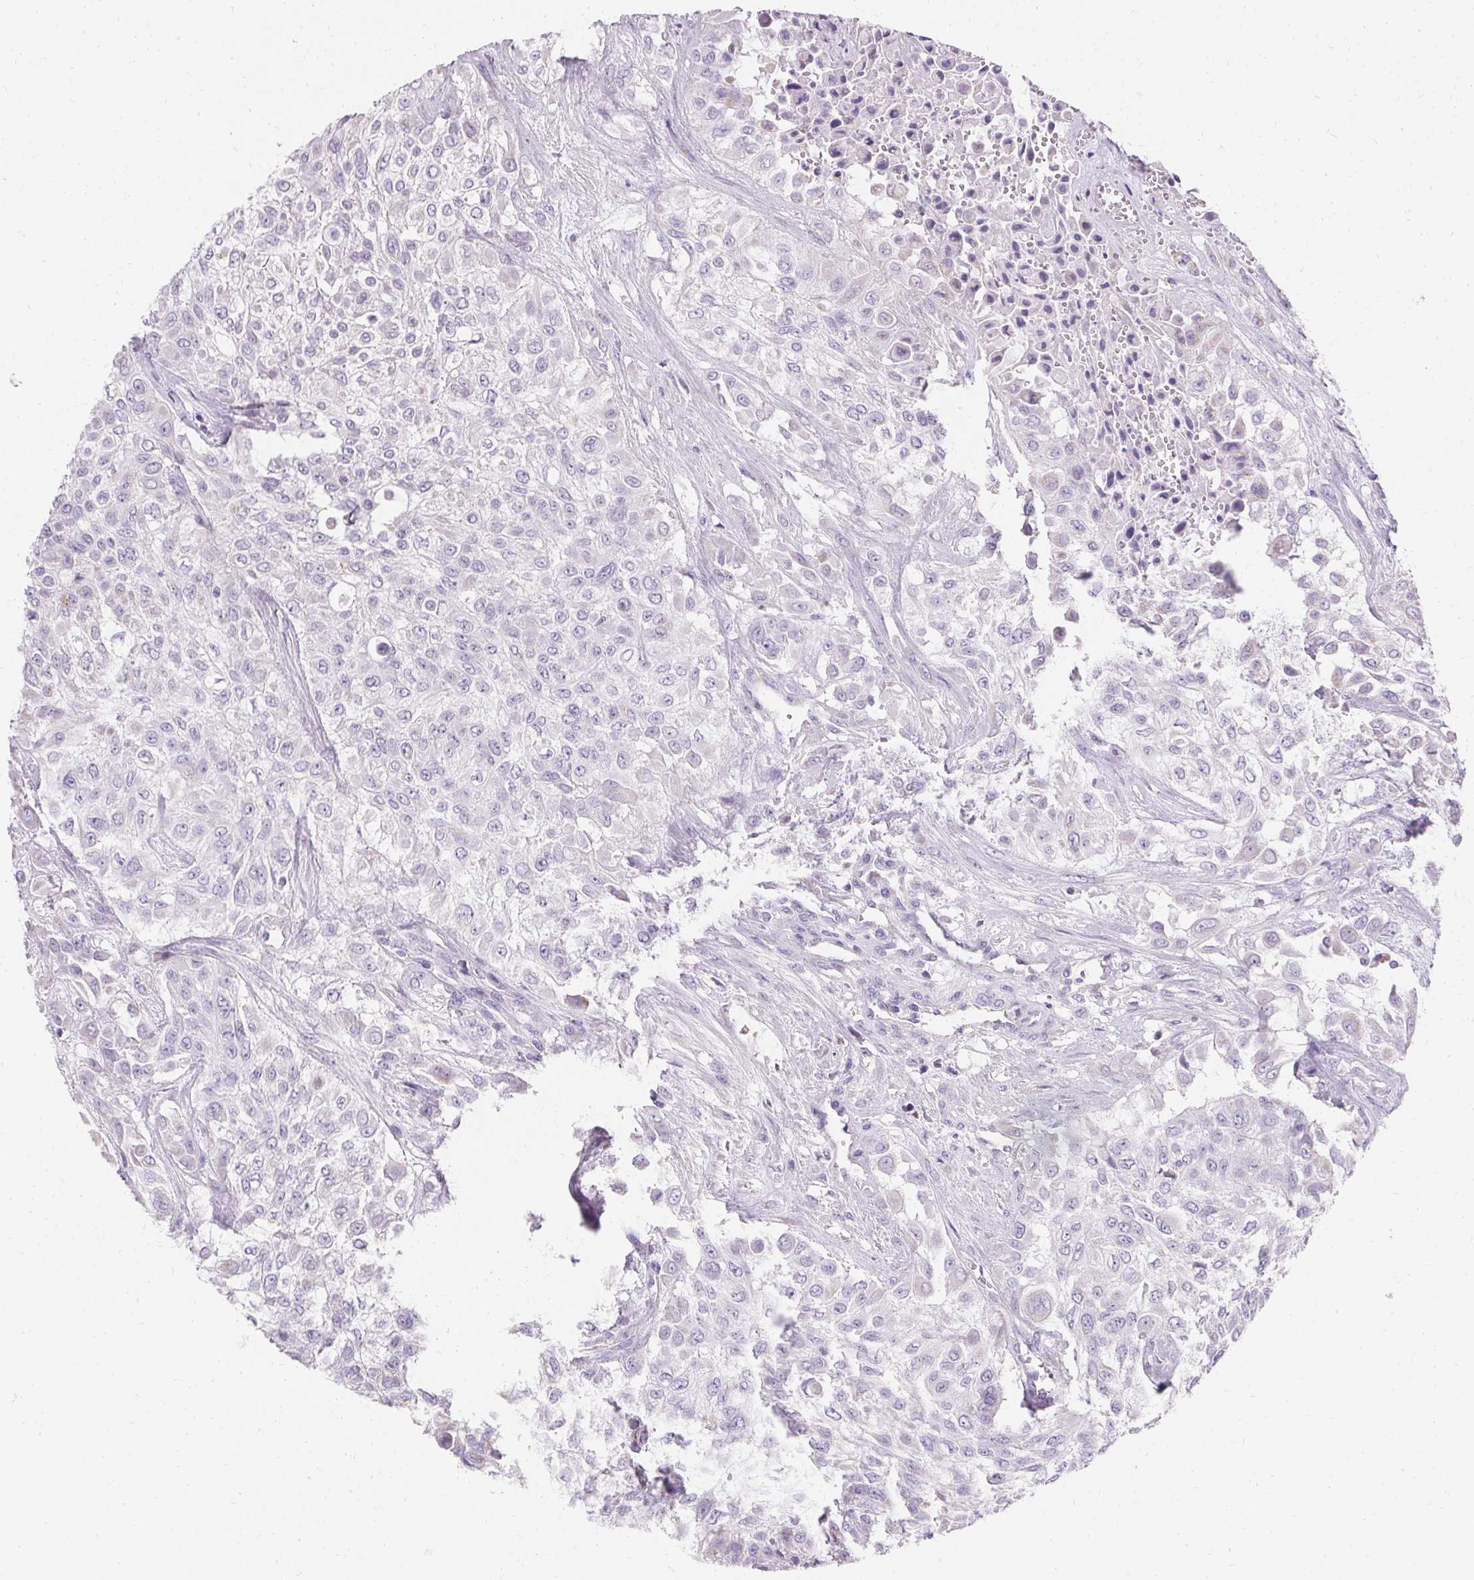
{"staining": {"intensity": "negative", "quantity": "none", "location": "none"}, "tissue": "urothelial cancer", "cell_type": "Tumor cells", "image_type": "cancer", "snomed": [{"axis": "morphology", "description": "Urothelial carcinoma, High grade"}, {"axis": "topography", "description": "Urinary bladder"}], "caption": "Human high-grade urothelial carcinoma stained for a protein using immunohistochemistry demonstrates no expression in tumor cells.", "gene": "ASGR2", "patient": {"sex": "male", "age": 57}}